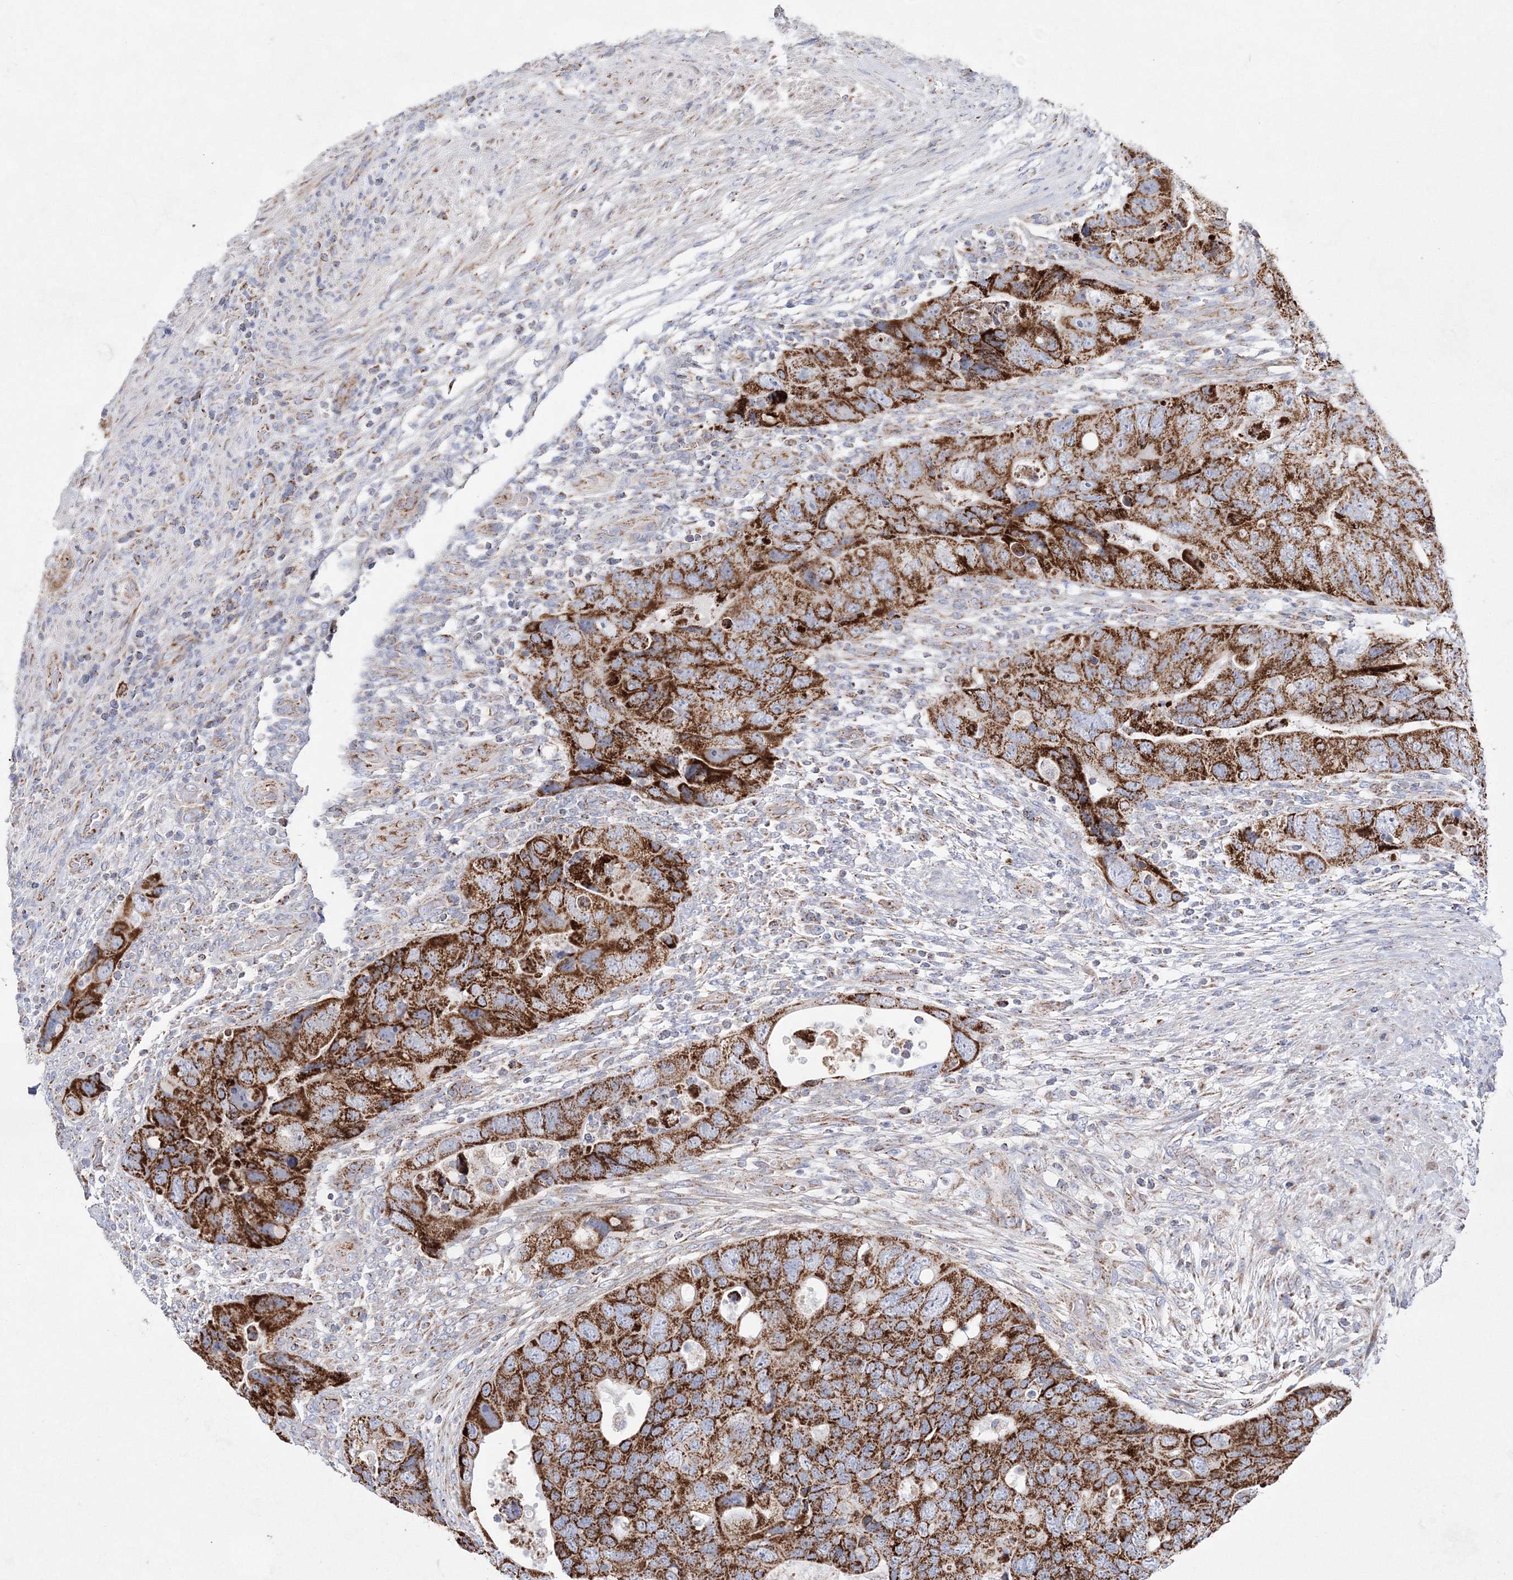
{"staining": {"intensity": "strong", "quantity": ">75%", "location": "cytoplasmic/membranous"}, "tissue": "colorectal cancer", "cell_type": "Tumor cells", "image_type": "cancer", "snomed": [{"axis": "morphology", "description": "Adenocarcinoma, NOS"}, {"axis": "topography", "description": "Rectum"}], "caption": "A photomicrograph of colorectal adenocarcinoma stained for a protein displays strong cytoplasmic/membranous brown staining in tumor cells.", "gene": "HIBCH", "patient": {"sex": "male", "age": 63}}